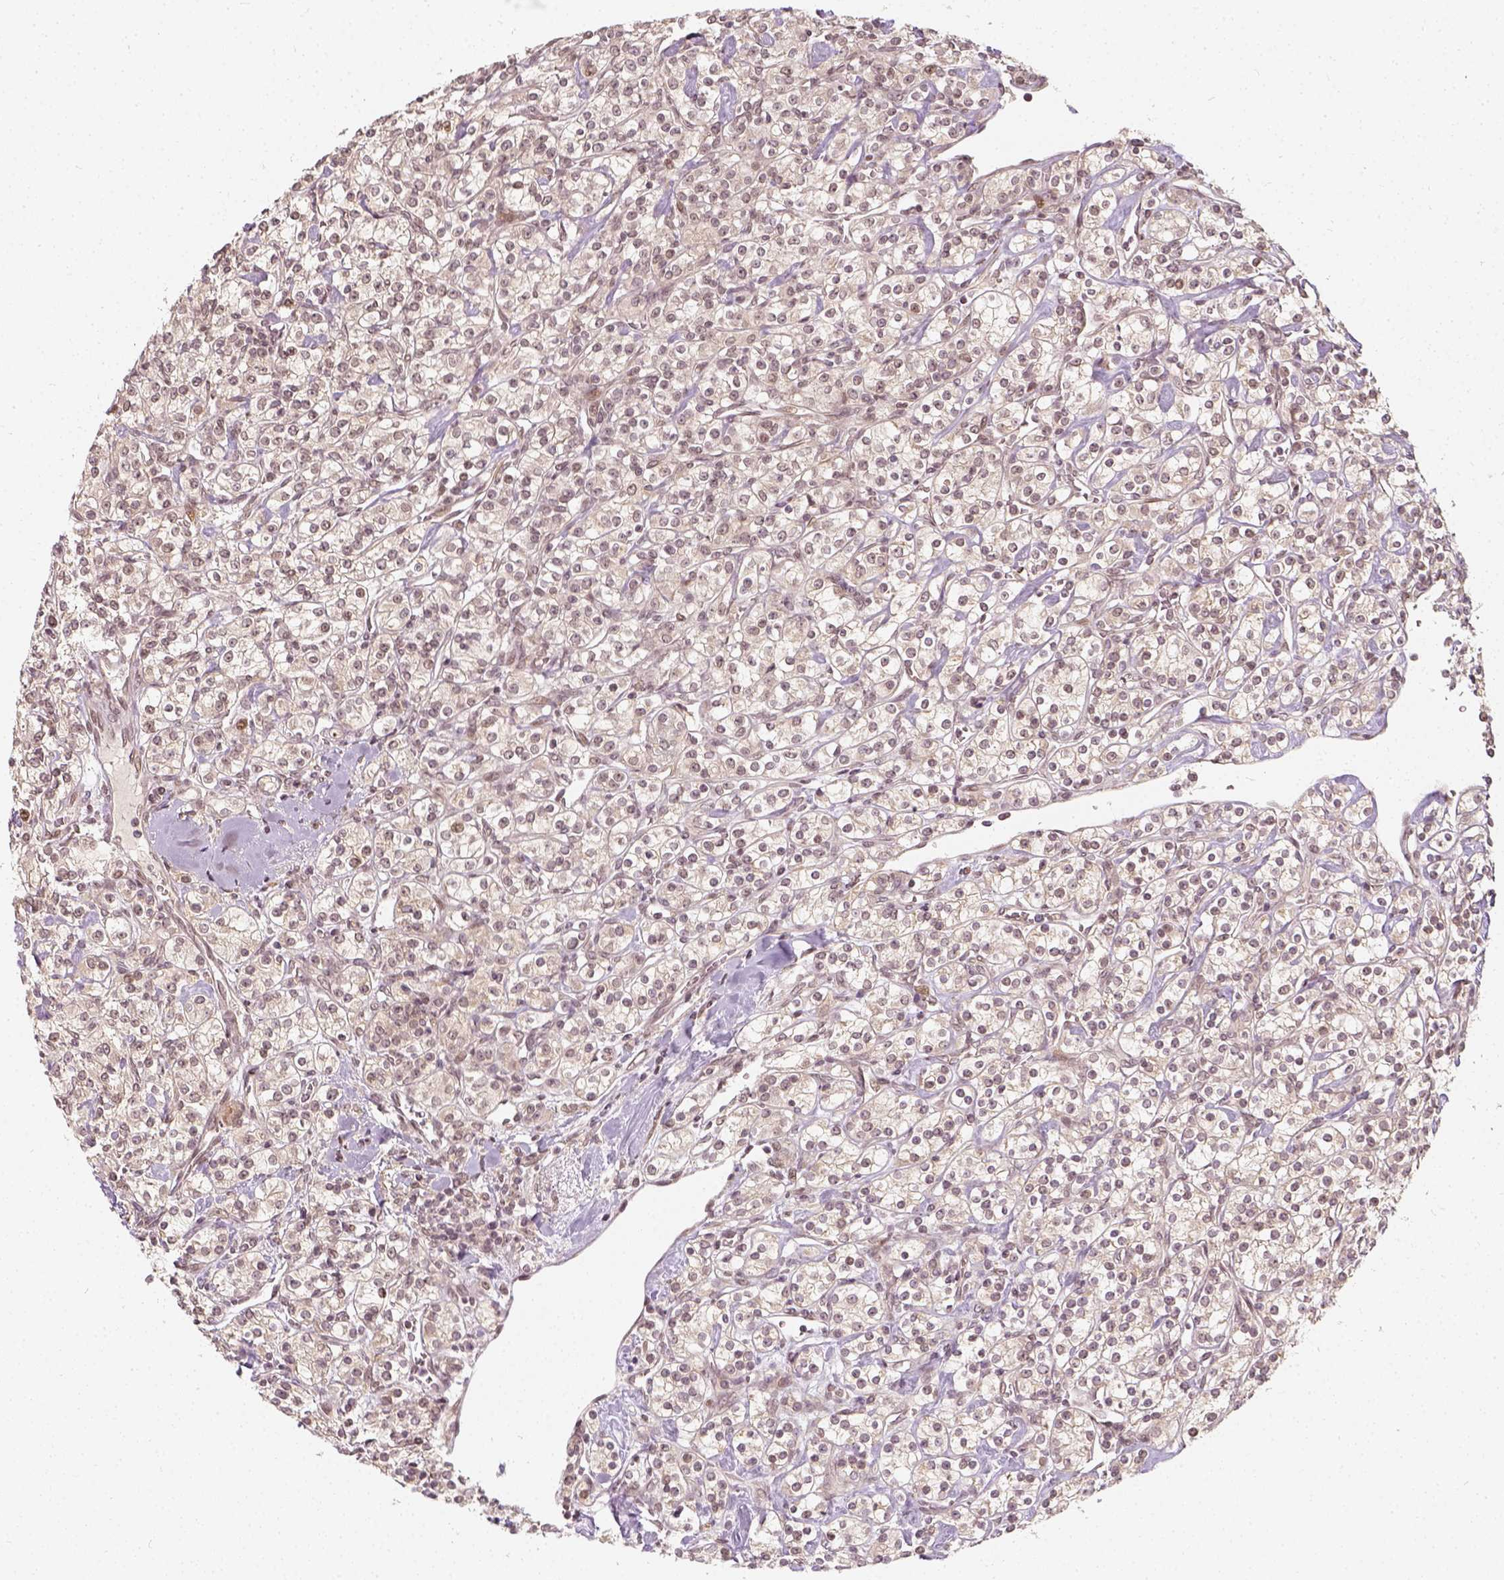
{"staining": {"intensity": "weak", "quantity": "<25%", "location": "nuclear"}, "tissue": "renal cancer", "cell_type": "Tumor cells", "image_type": "cancer", "snomed": [{"axis": "morphology", "description": "Adenocarcinoma, NOS"}, {"axis": "topography", "description": "Kidney"}], "caption": "A photomicrograph of renal cancer (adenocarcinoma) stained for a protein reveals no brown staining in tumor cells.", "gene": "ZMAT3", "patient": {"sex": "male", "age": 77}}